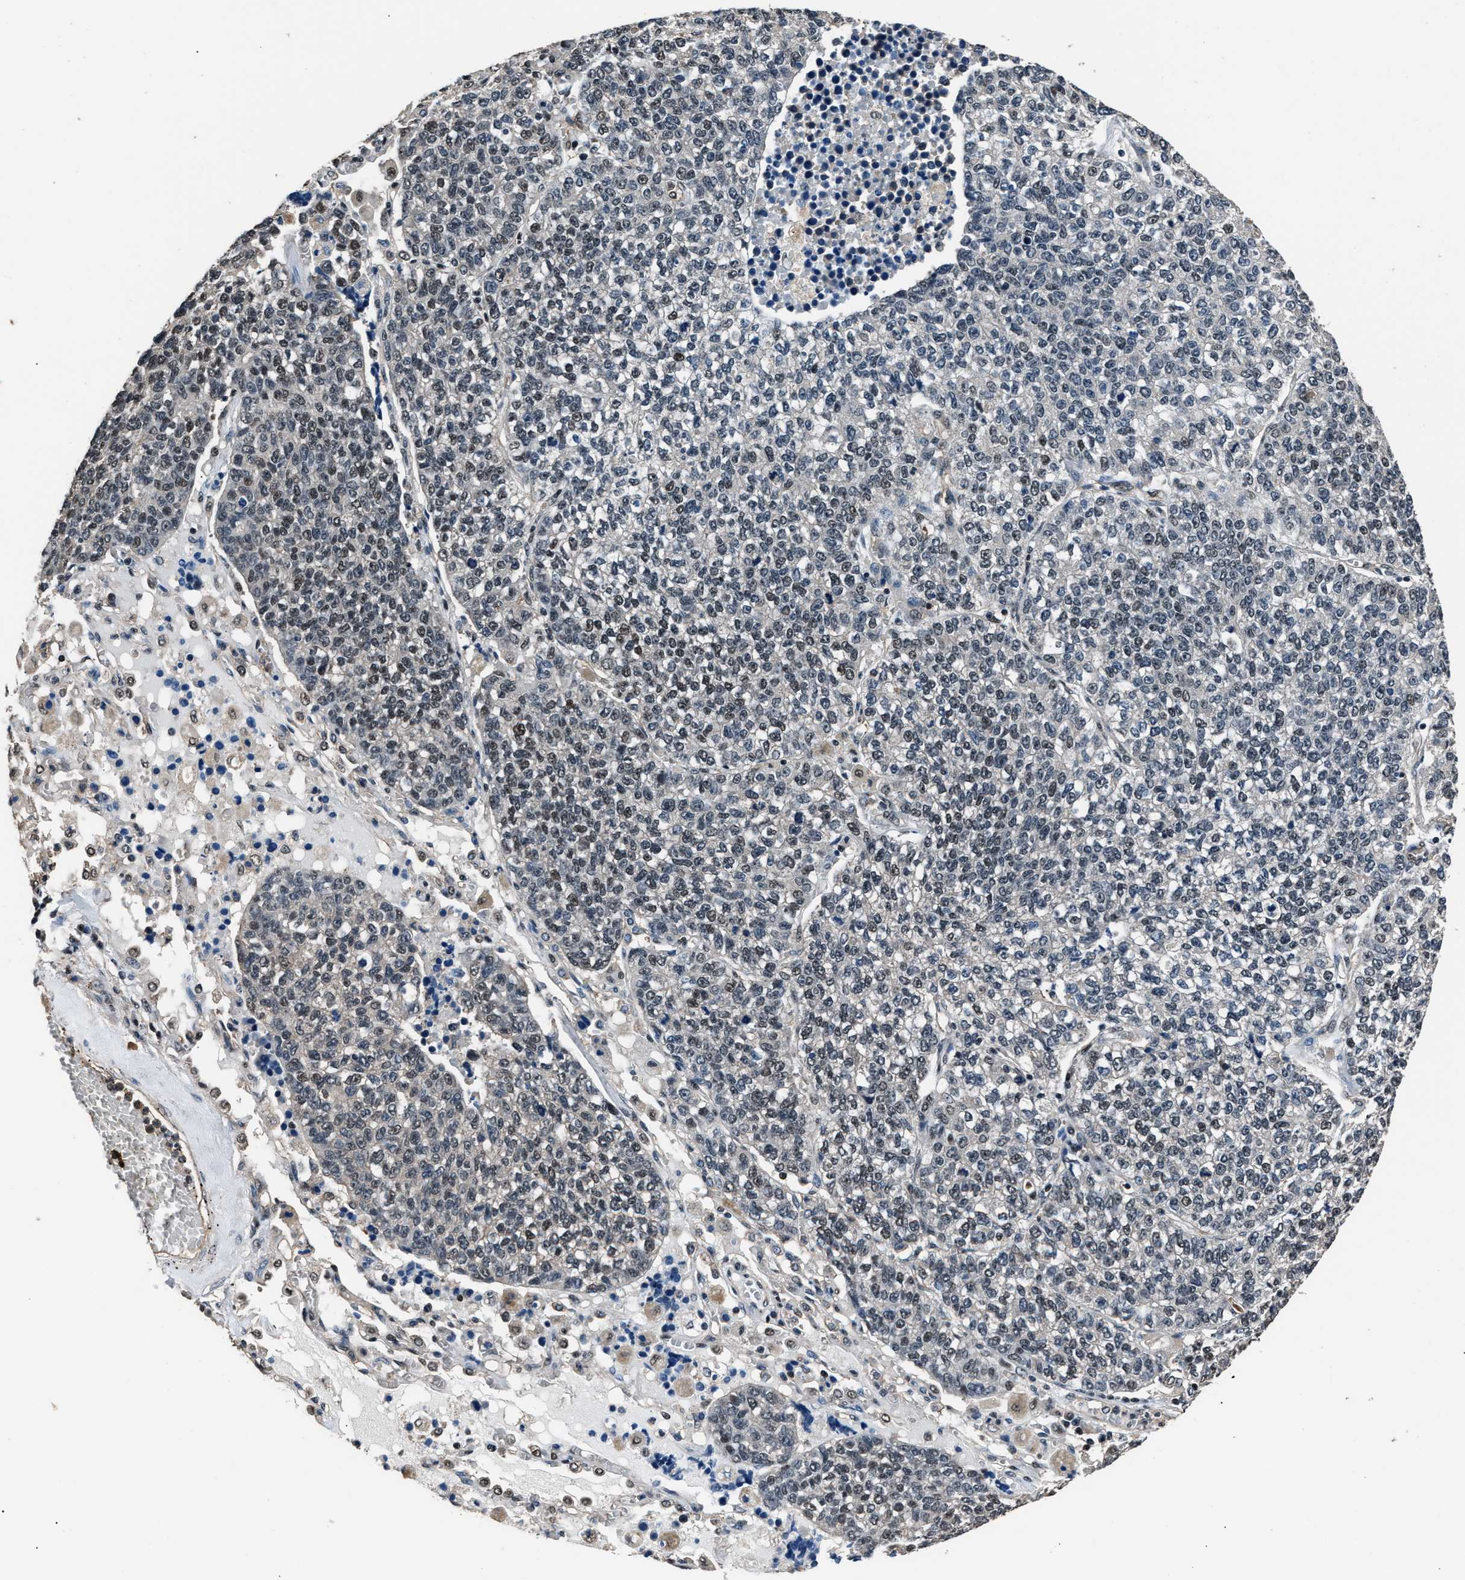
{"staining": {"intensity": "weak", "quantity": "<25%", "location": "nuclear"}, "tissue": "lung cancer", "cell_type": "Tumor cells", "image_type": "cancer", "snomed": [{"axis": "morphology", "description": "Adenocarcinoma, NOS"}, {"axis": "topography", "description": "Lung"}], "caption": "Immunohistochemistry image of adenocarcinoma (lung) stained for a protein (brown), which reveals no staining in tumor cells.", "gene": "DFFA", "patient": {"sex": "male", "age": 49}}